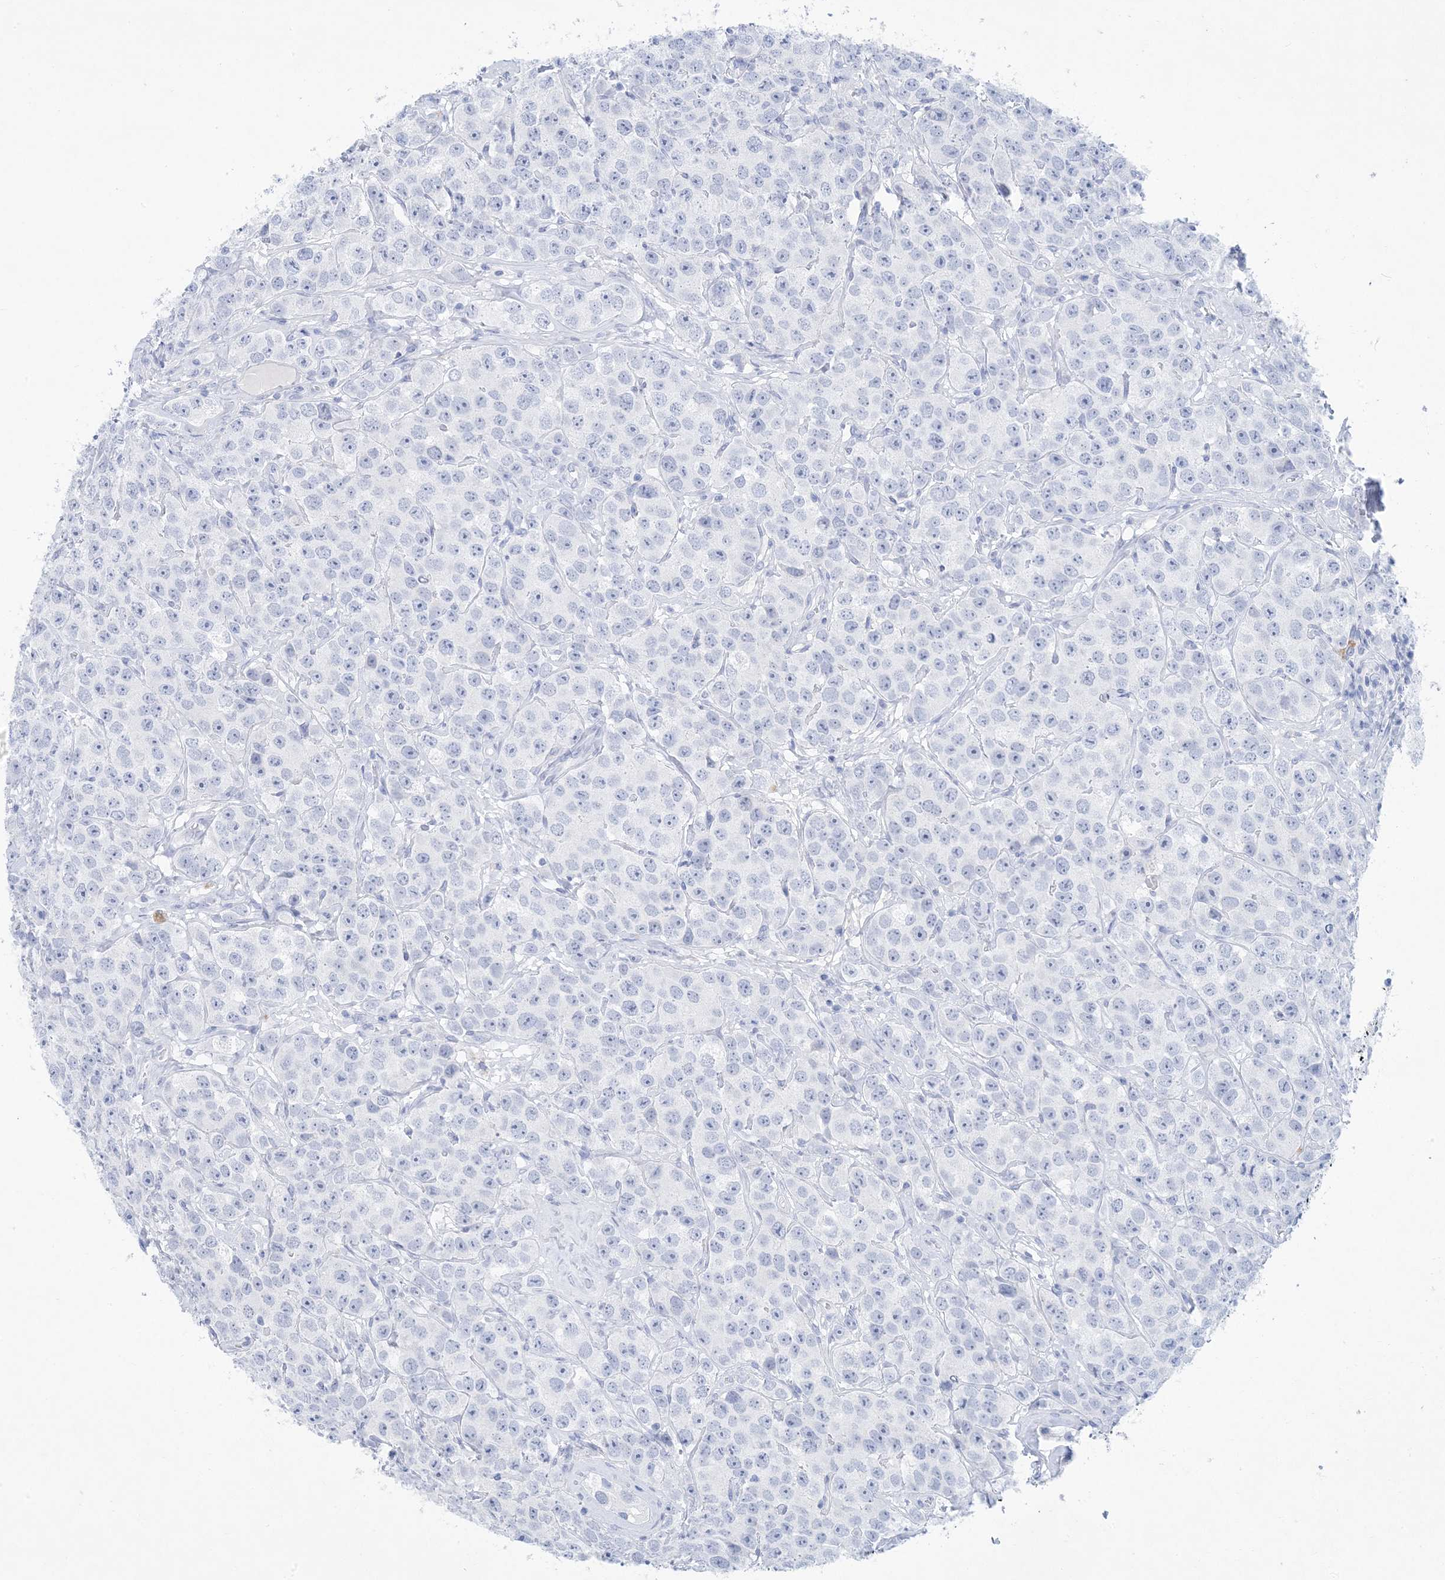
{"staining": {"intensity": "negative", "quantity": "none", "location": "none"}, "tissue": "testis cancer", "cell_type": "Tumor cells", "image_type": "cancer", "snomed": [{"axis": "morphology", "description": "Seminoma, NOS"}, {"axis": "topography", "description": "Testis"}], "caption": "A photomicrograph of human testis cancer (seminoma) is negative for staining in tumor cells.", "gene": "SH3YL1", "patient": {"sex": "male", "age": 28}}